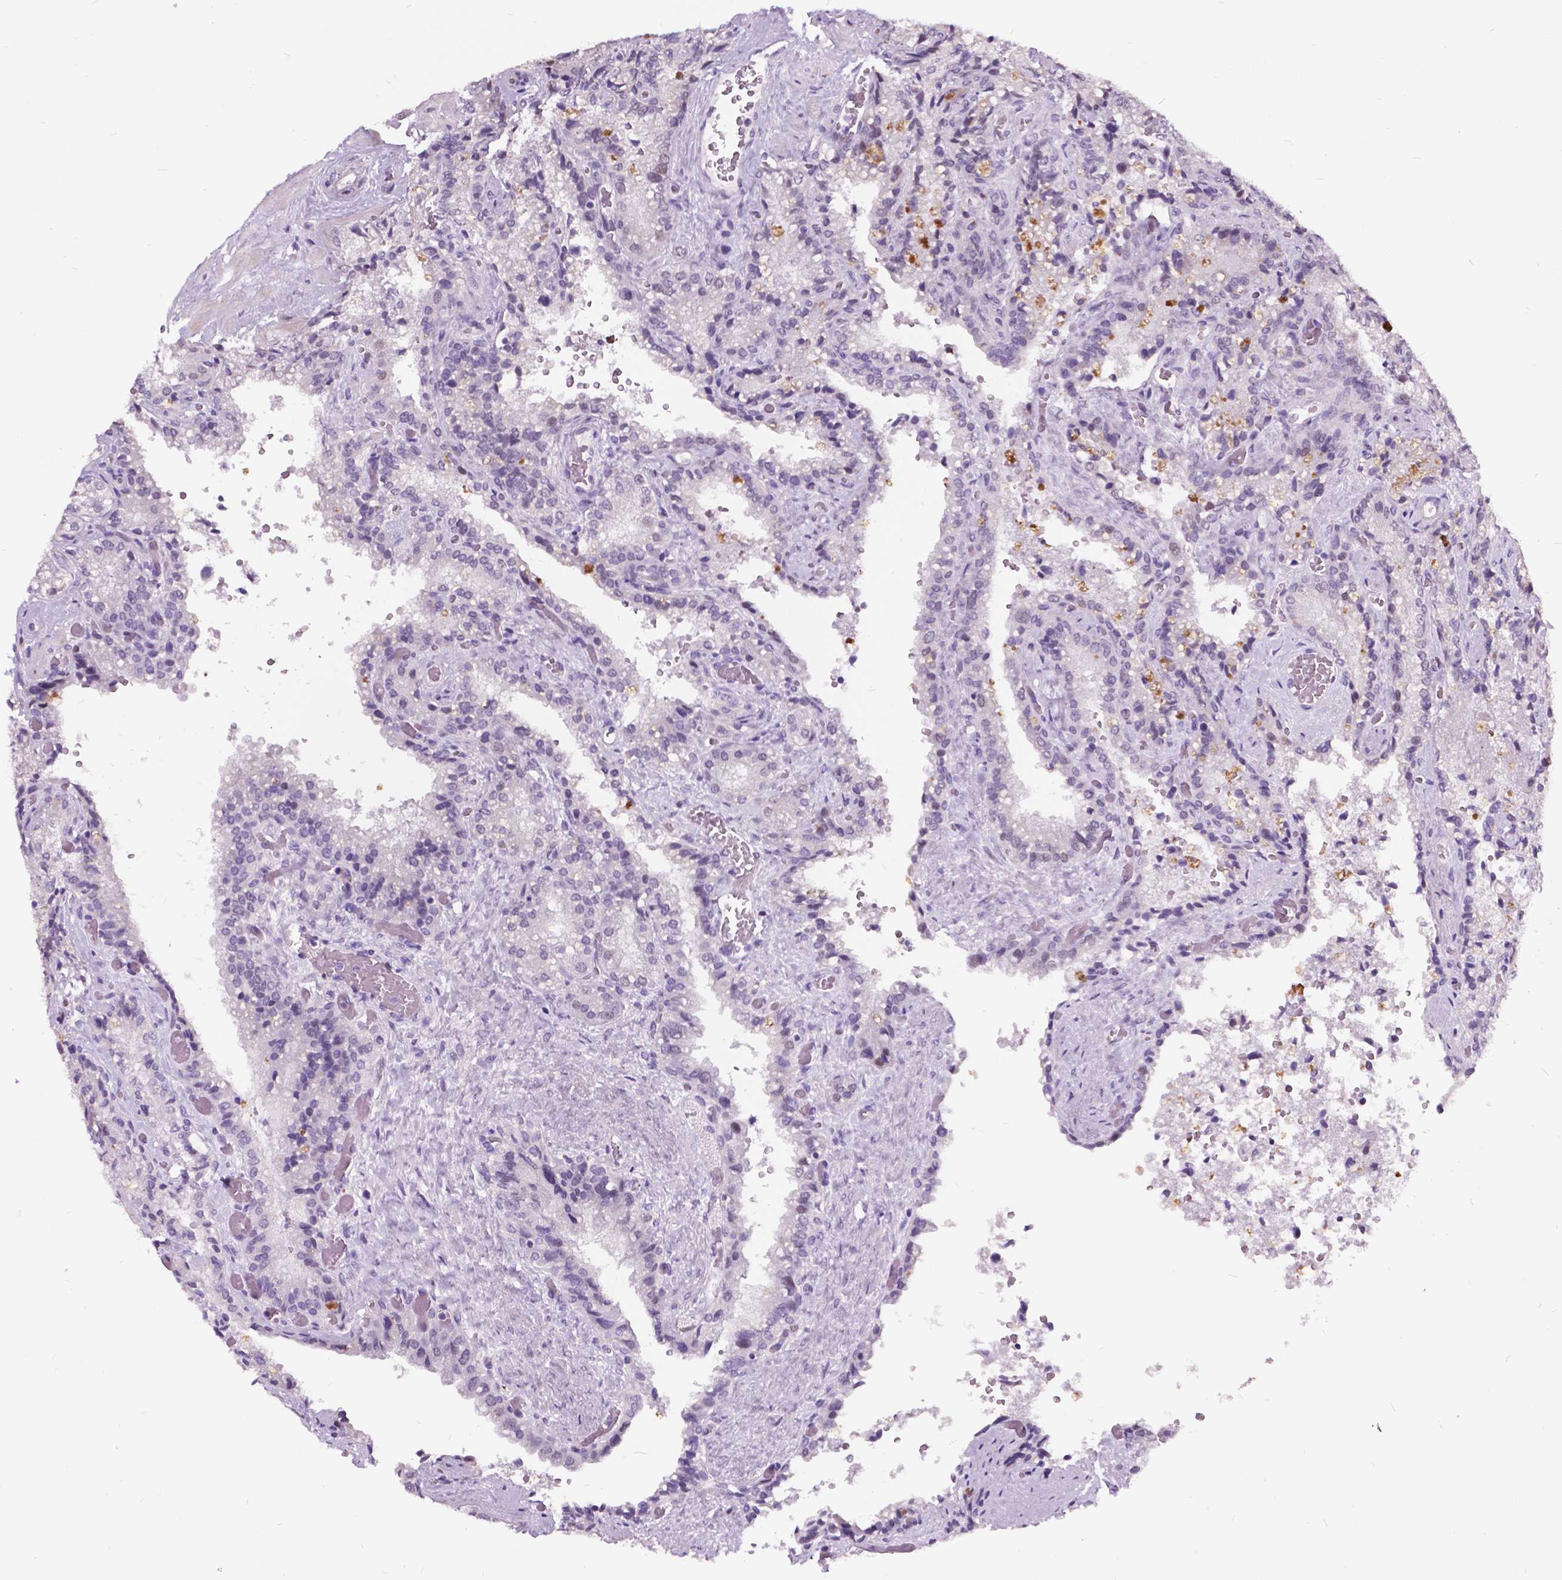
{"staining": {"intensity": "negative", "quantity": "none", "location": "none"}, "tissue": "seminal vesicle", "cell_type": "Glandular cells", "image_type": "normal", "snomed": [{"axis": "morphology", "description": "Normal tissue, NOS"}, {"axis": "topography", "description": "Seminal veicle"}], "caption": "Benign seminal vesicle was stained to show a protein in brown. There is no significant expression in glandular cells. Brightfield microscopy of immunohistochemistry (IHC) stained with DAB (brown) and hematoxylin (blue), captured at high magnification.", "gene": "DPF3", "patient": {"sex": "male", "age": 57}}